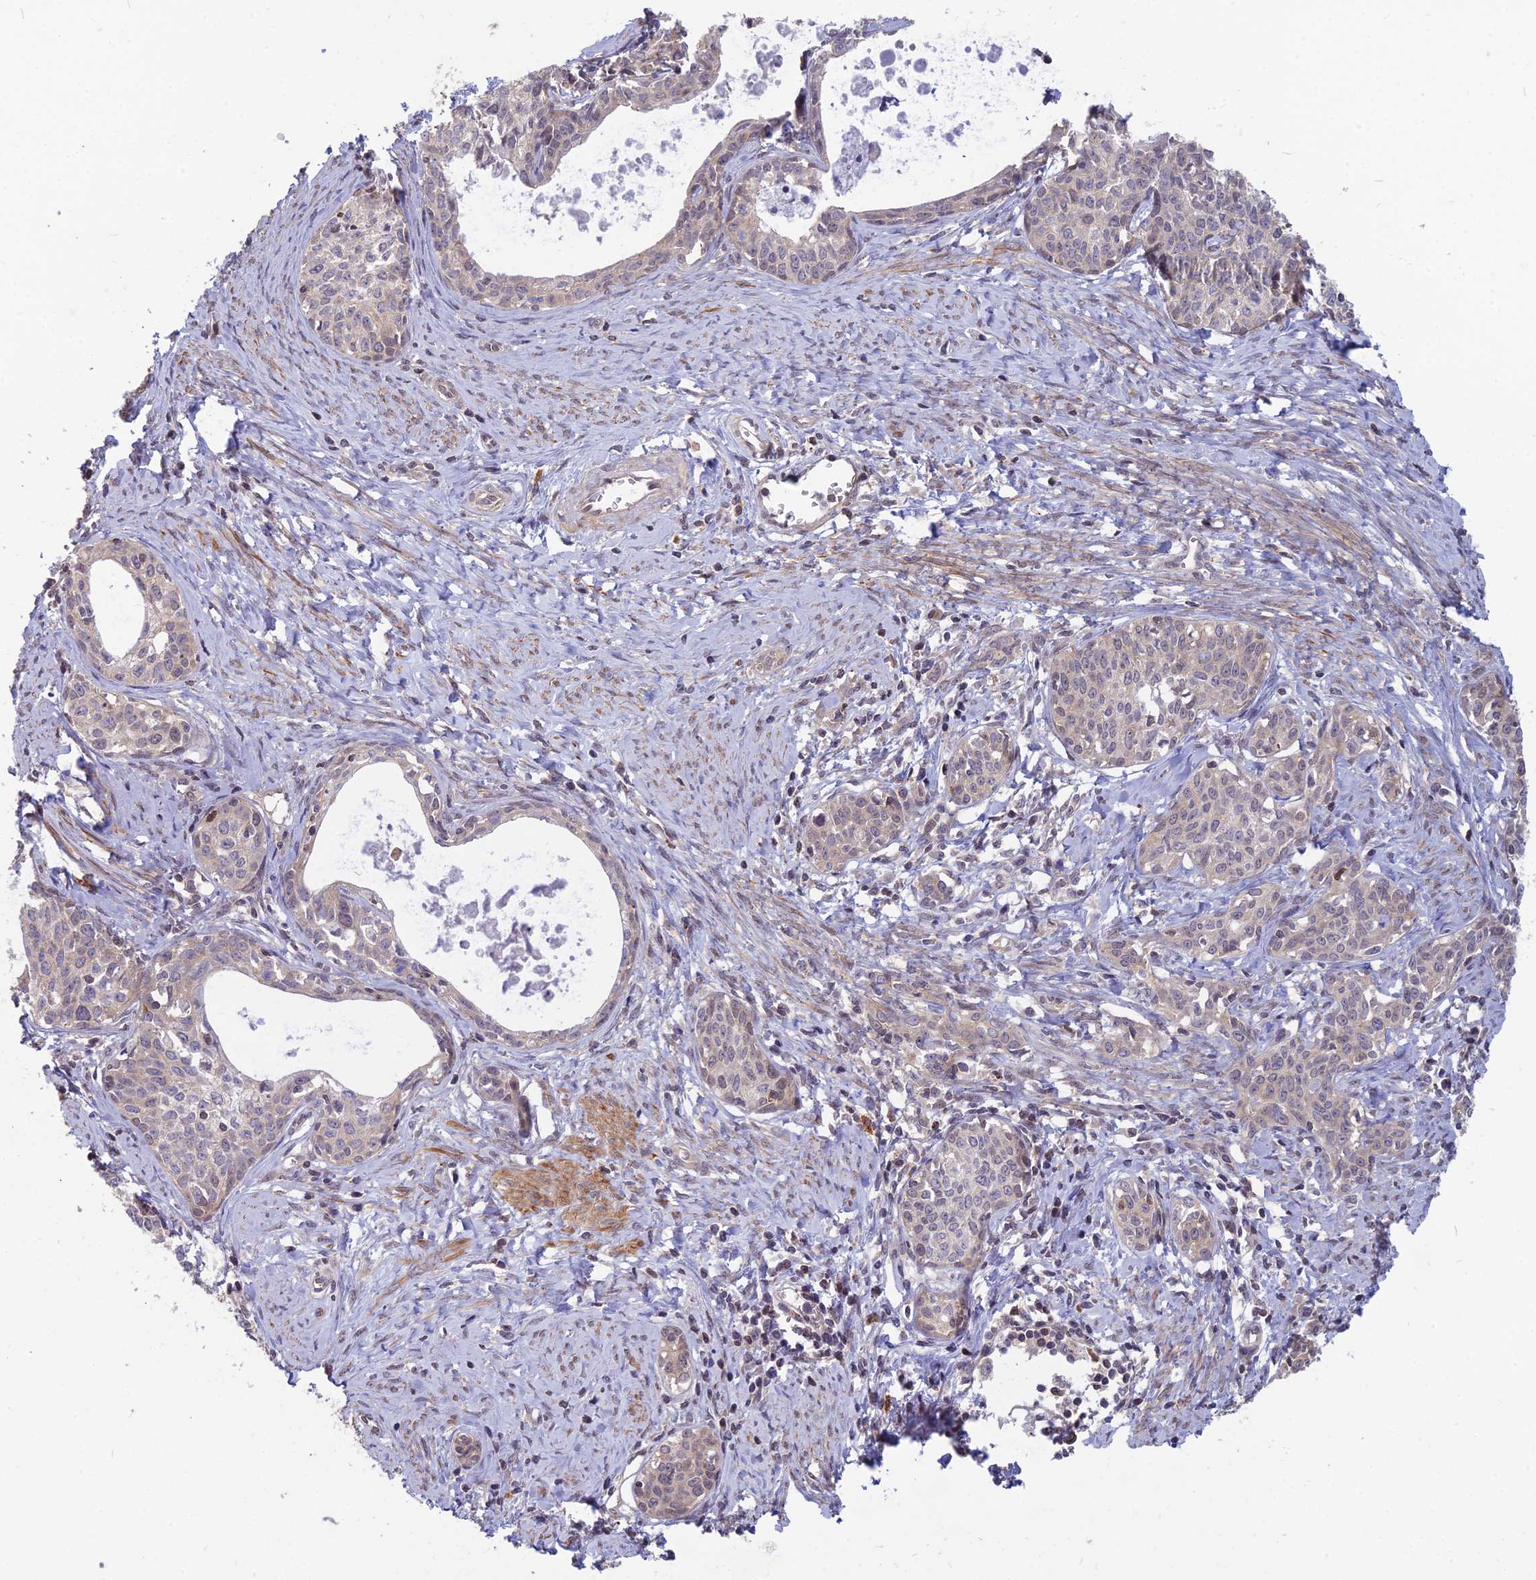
{"staining": {"intensity": "weak", "quantity": "<25%", "location": "cytoplasmic/membranous"}, "tissue": "cervical cancer", "cell_type": "Tumor cells", "image_type": "cancer", "snomed": [{"axis": "morphology", "description": "Squamous cell carcinoma, NOS"}, {"axis": "topography", "description": "Cervix"}], "caption": "High power microscopy image of an immunohistochemistry (IHC) micrograph of cervical squamous cell carcinoma, revealing no significant expression in tumor cells. (Immunohistochemistry, brightfield microscopy, high magnification).", "gene": "OPA3", "patient": {"sex": "female", "age": 52}}